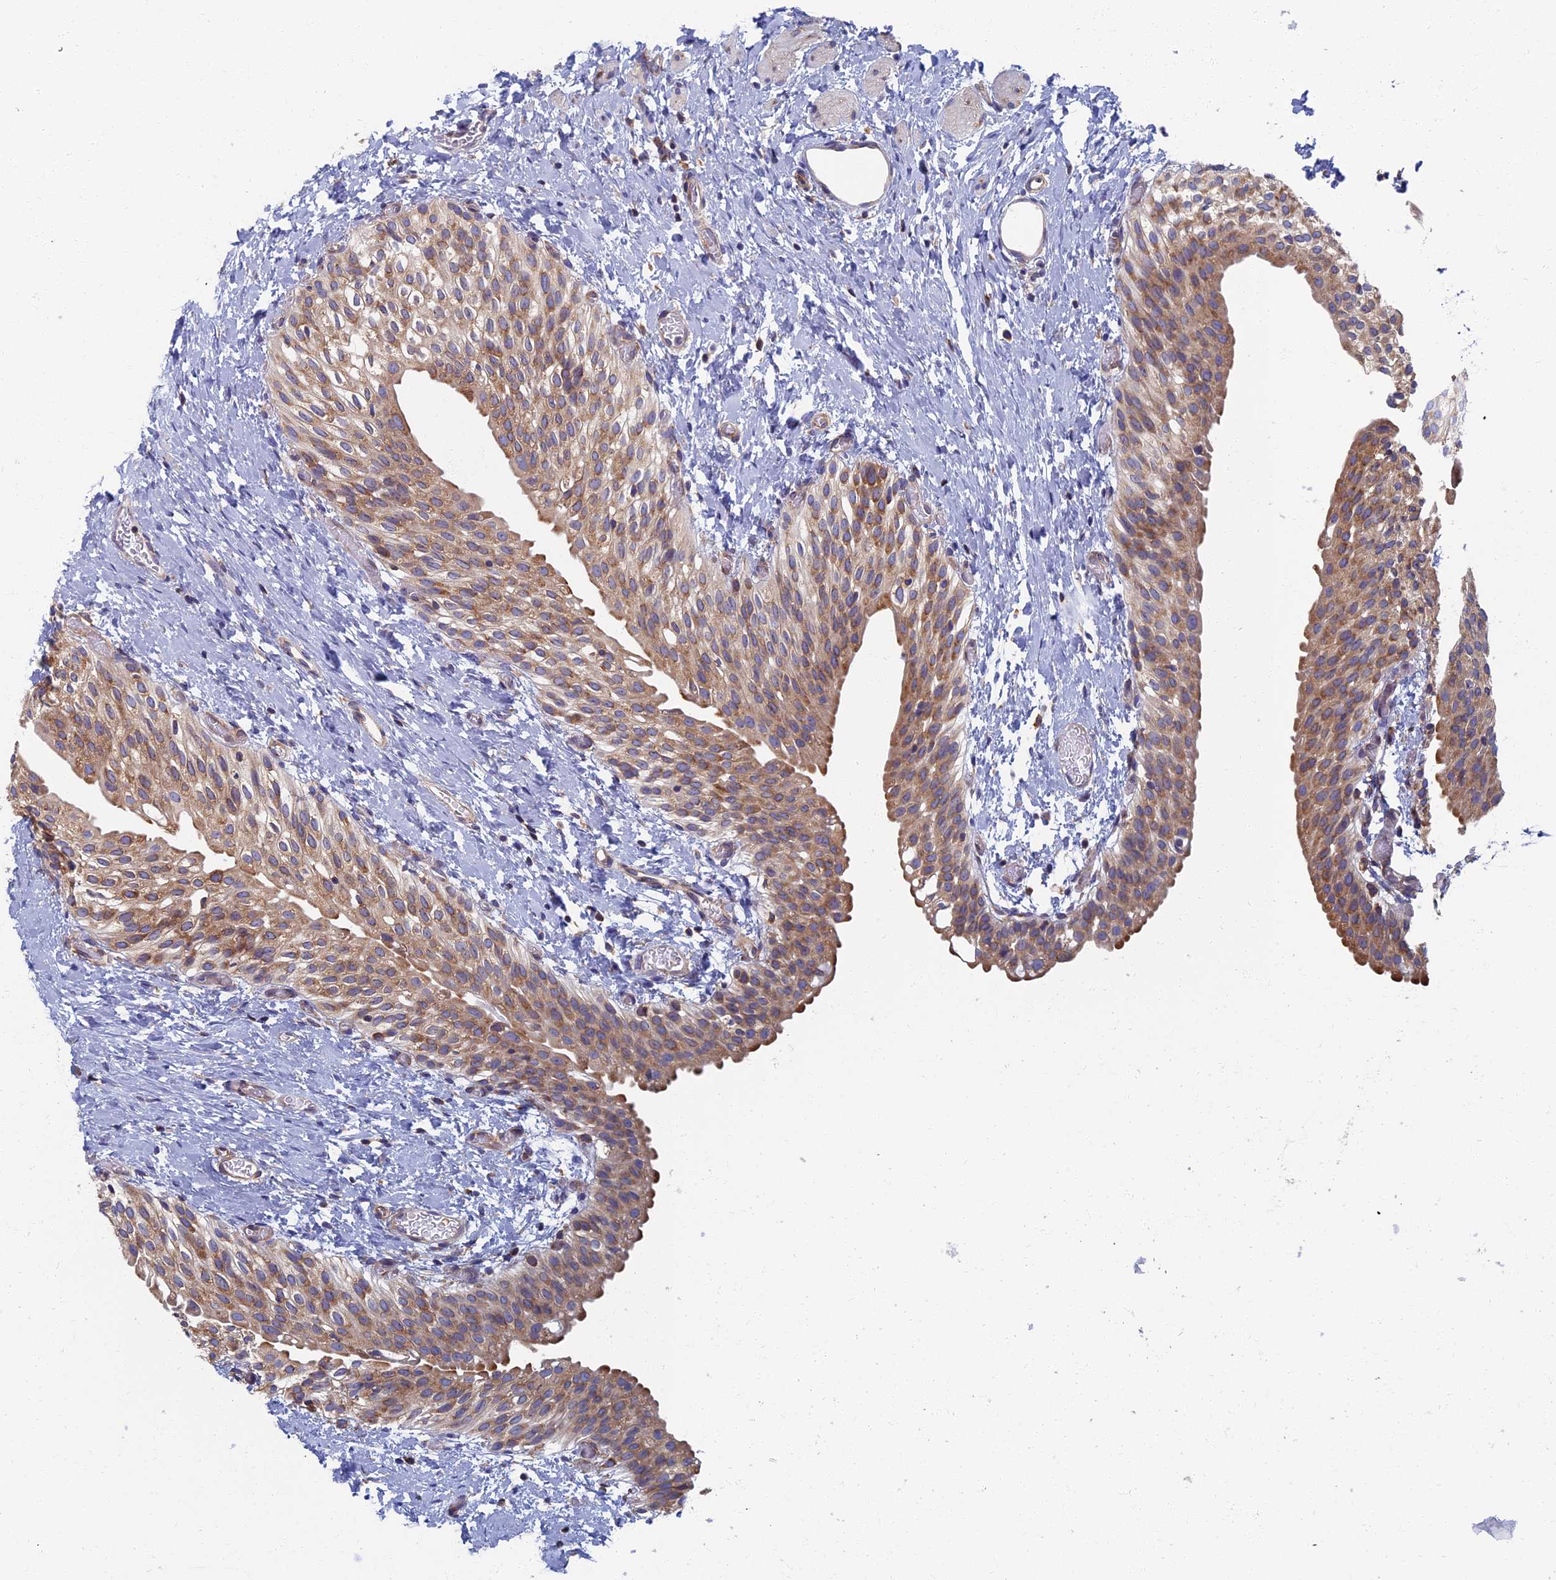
{"staining": {"intensity": "moderate", "quantity": ">75%", "location": "cytoplasmic/membranous"}, "tissue": "urinary bladder", "cell_type": "Urothelial cells", "image_type": "normal", "snomed": [{"axis": "morphology", "description": "Normal tissue, NOS"}, {"axis": "topography", "description": "Urinary bladder"}], "caption": "Human urinary bladder stained for a protein (brown) shows moderate cytoplasmic/membranous positive expression in about >75% of urothelial cells.", "gene": "YBX1", "patient": {"sex": "male", "age": 1}}